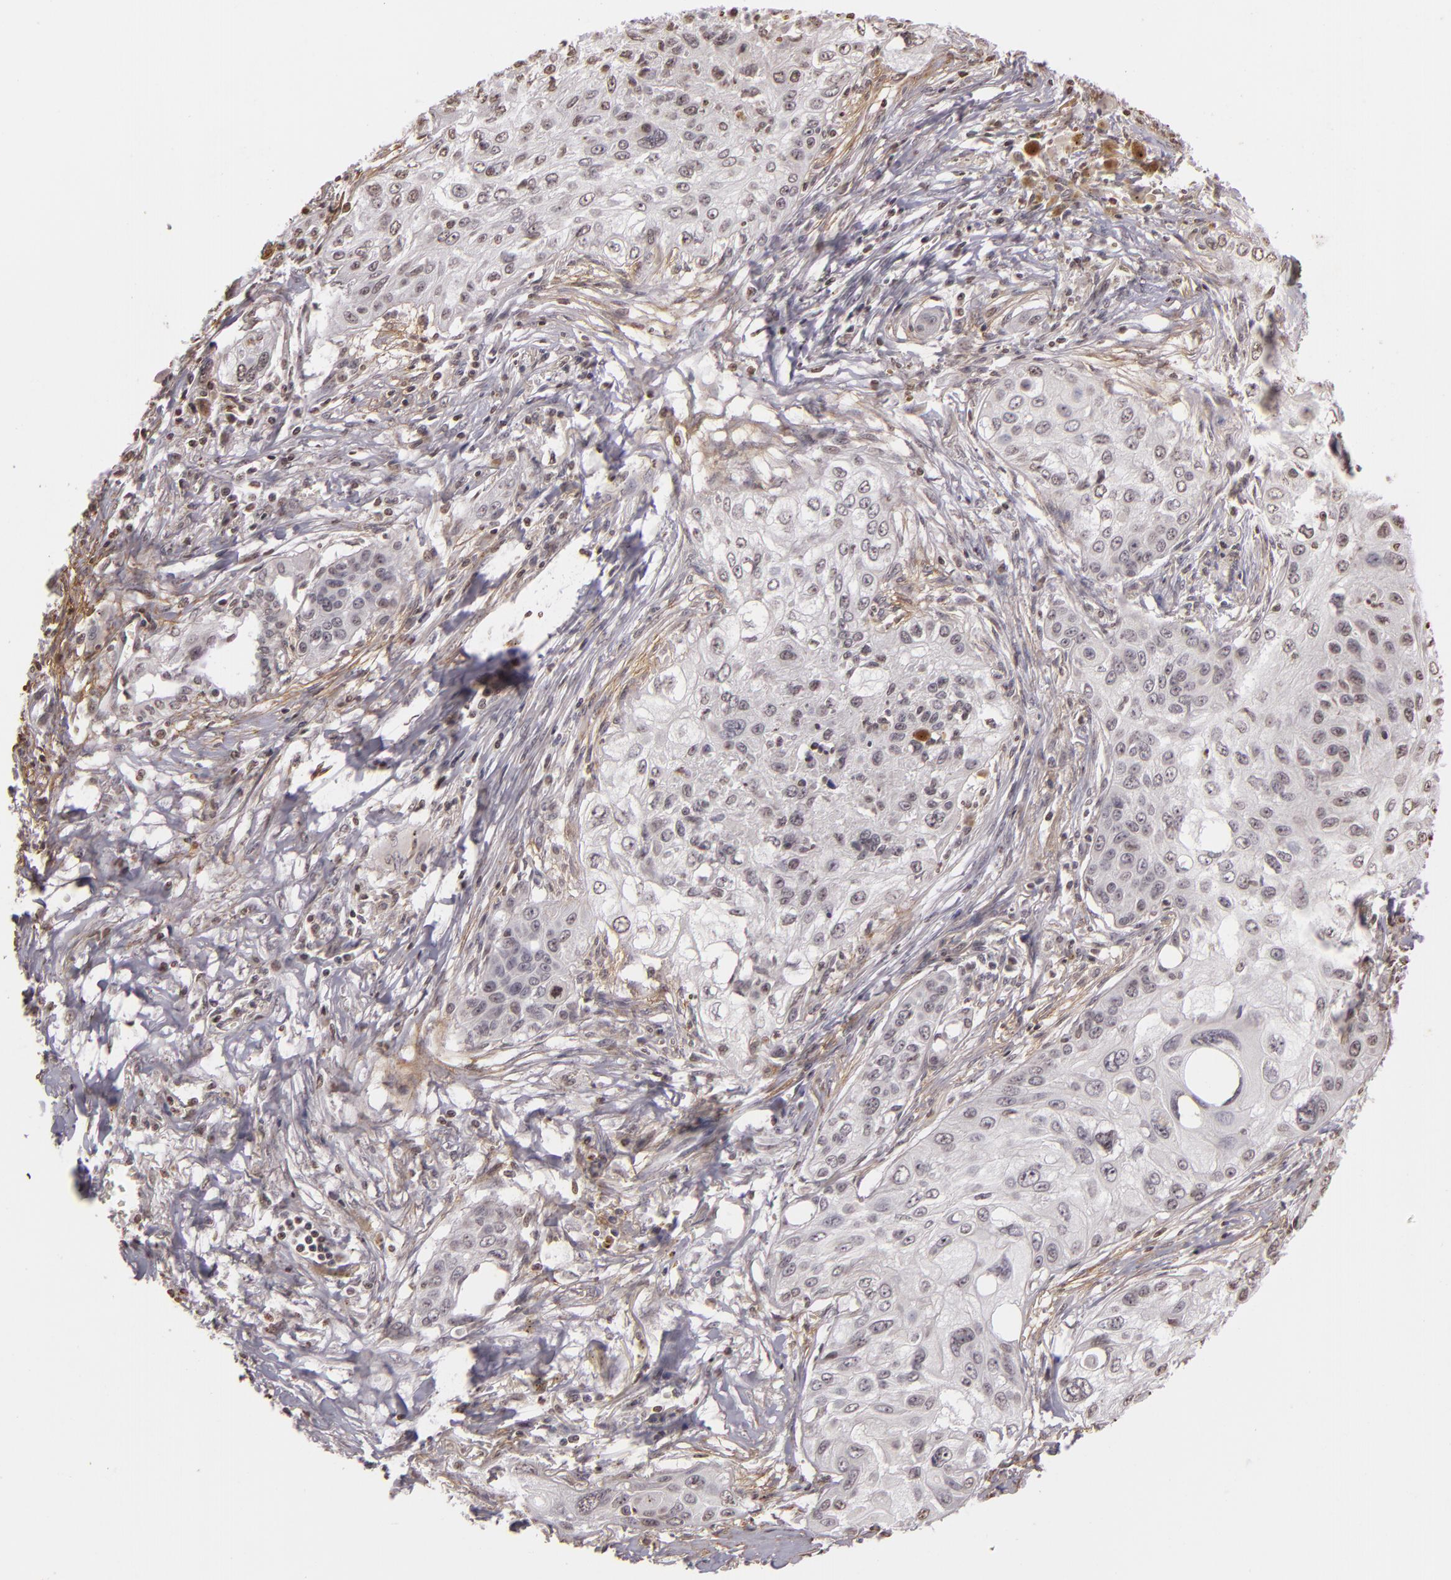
{"staining": {"intensity": "weak", "quantity": "<25%", "location": "nuclear"}, "tissue": "lung cancer", "cell_type": "Tumor cells", "image_type": "cancer", "snomed": [{"axis": "morphology", "description": "Squamous cell carcinoma, NOS"}, {"axis": "topography", "description": "Lung"}], "caption": "This is a image of IHC staining of squamous cell carcinoma (lung), which shows no positivity in tumor cells.", "gene": "THRB", "patient": {"sex": "male", "age": 71}}